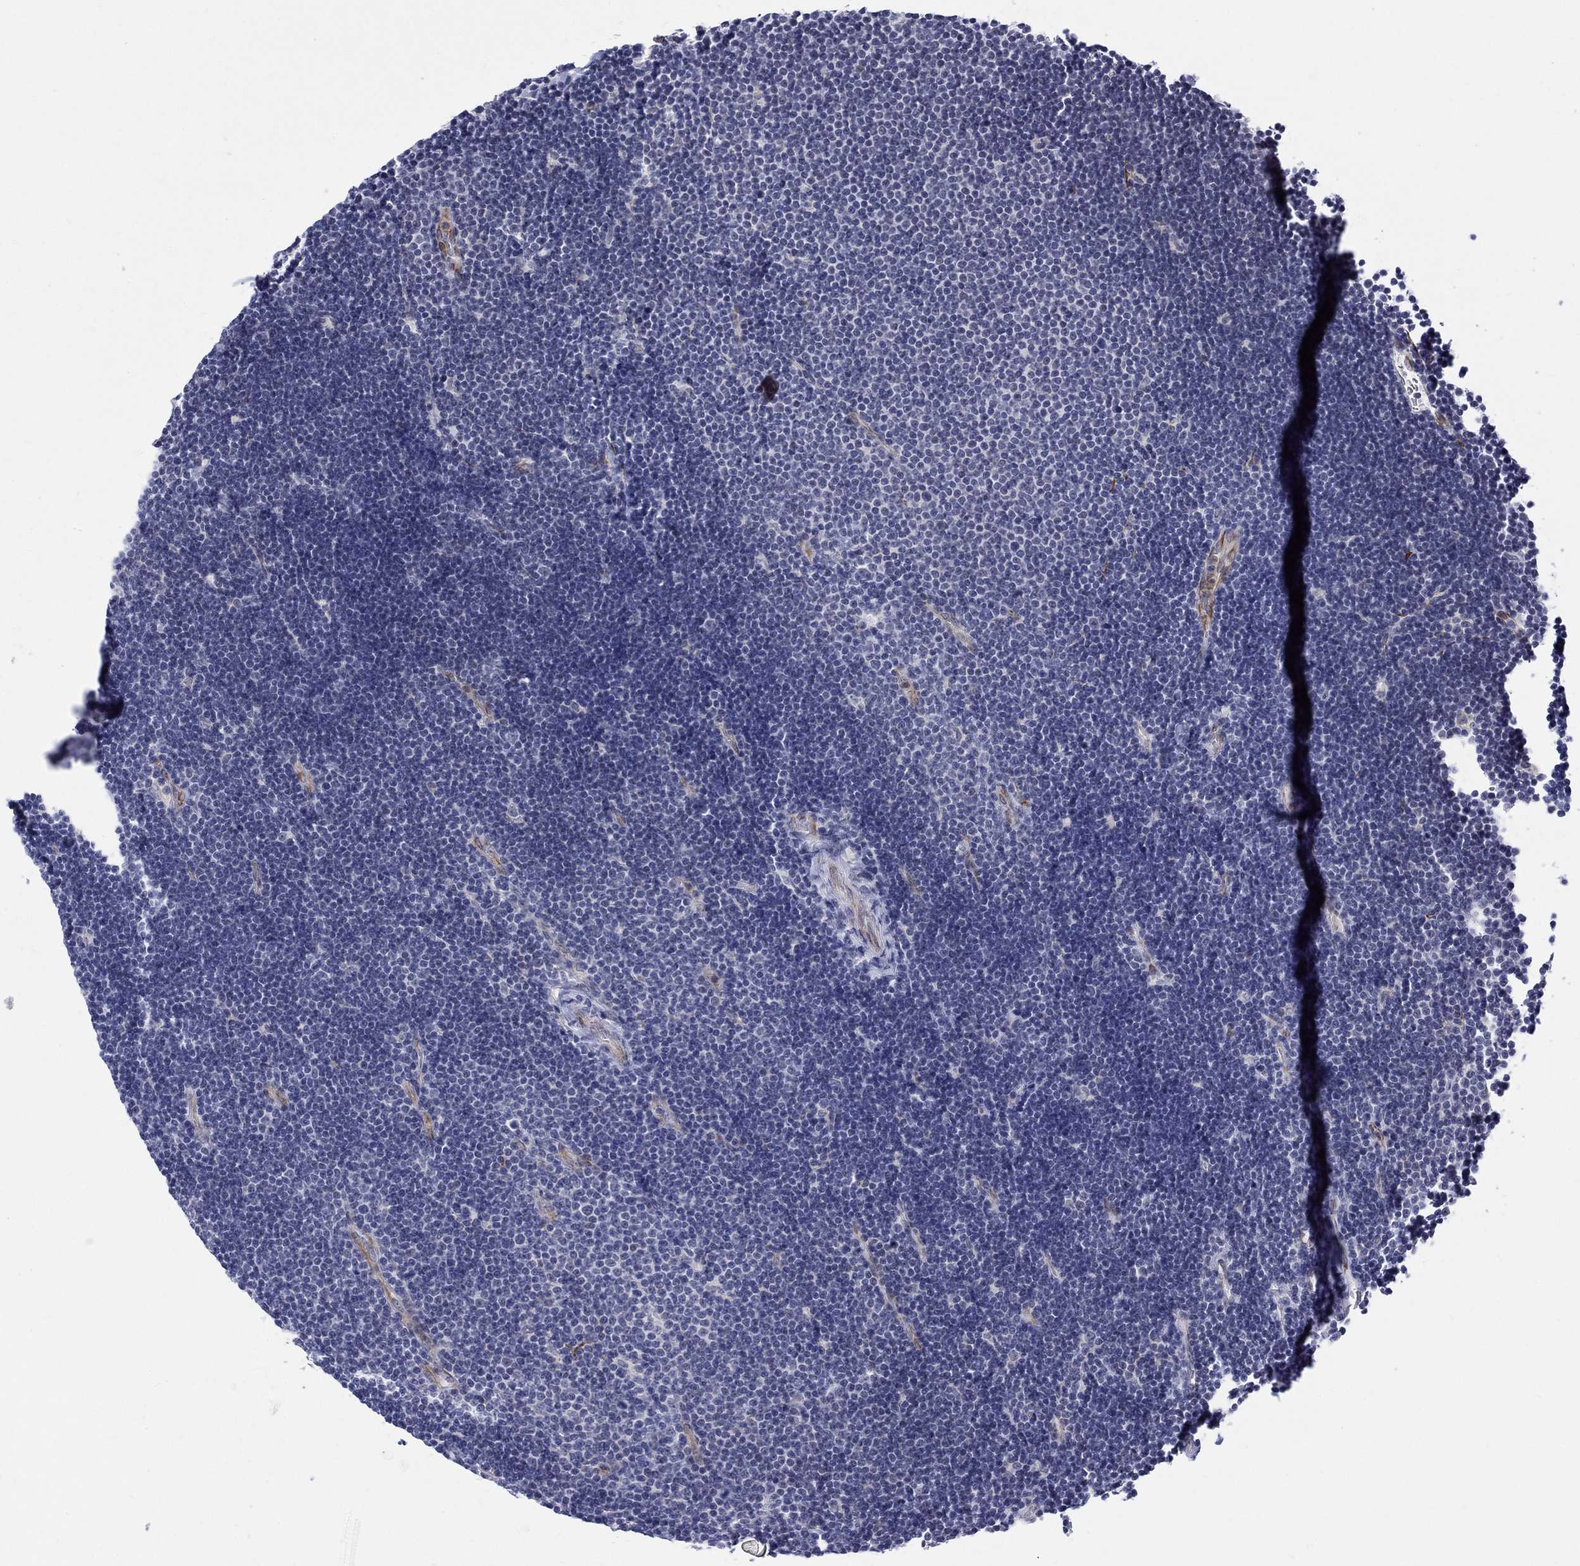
{"staining": {"intensity": "negative", "quantity": "none", "location": "none"}, "tissue": "lymphoma", "cell_type": "Tumor cells", "image_type": "cancer", "snomed": [{"axis": "morphology", "description": "Malignant lymphoma, non-Hodgkin's type, Low grade"}, {"axis": "topography", "description": "Brain"}], "caption": "An image of low-grade malignant lymphoma, non-Hodgkin's type stained for a protein exhibits no brown staining in tumor cells. Brightfield microscopy of immunohistochemistry (IHC) stained with DAB (3,3'-diaminobenzidine) (brown) and hematoxylin (blue), captured at high magnification.", "gene": "ST6GALNAC1", "patient": {"sex": "female", "age": 66}}